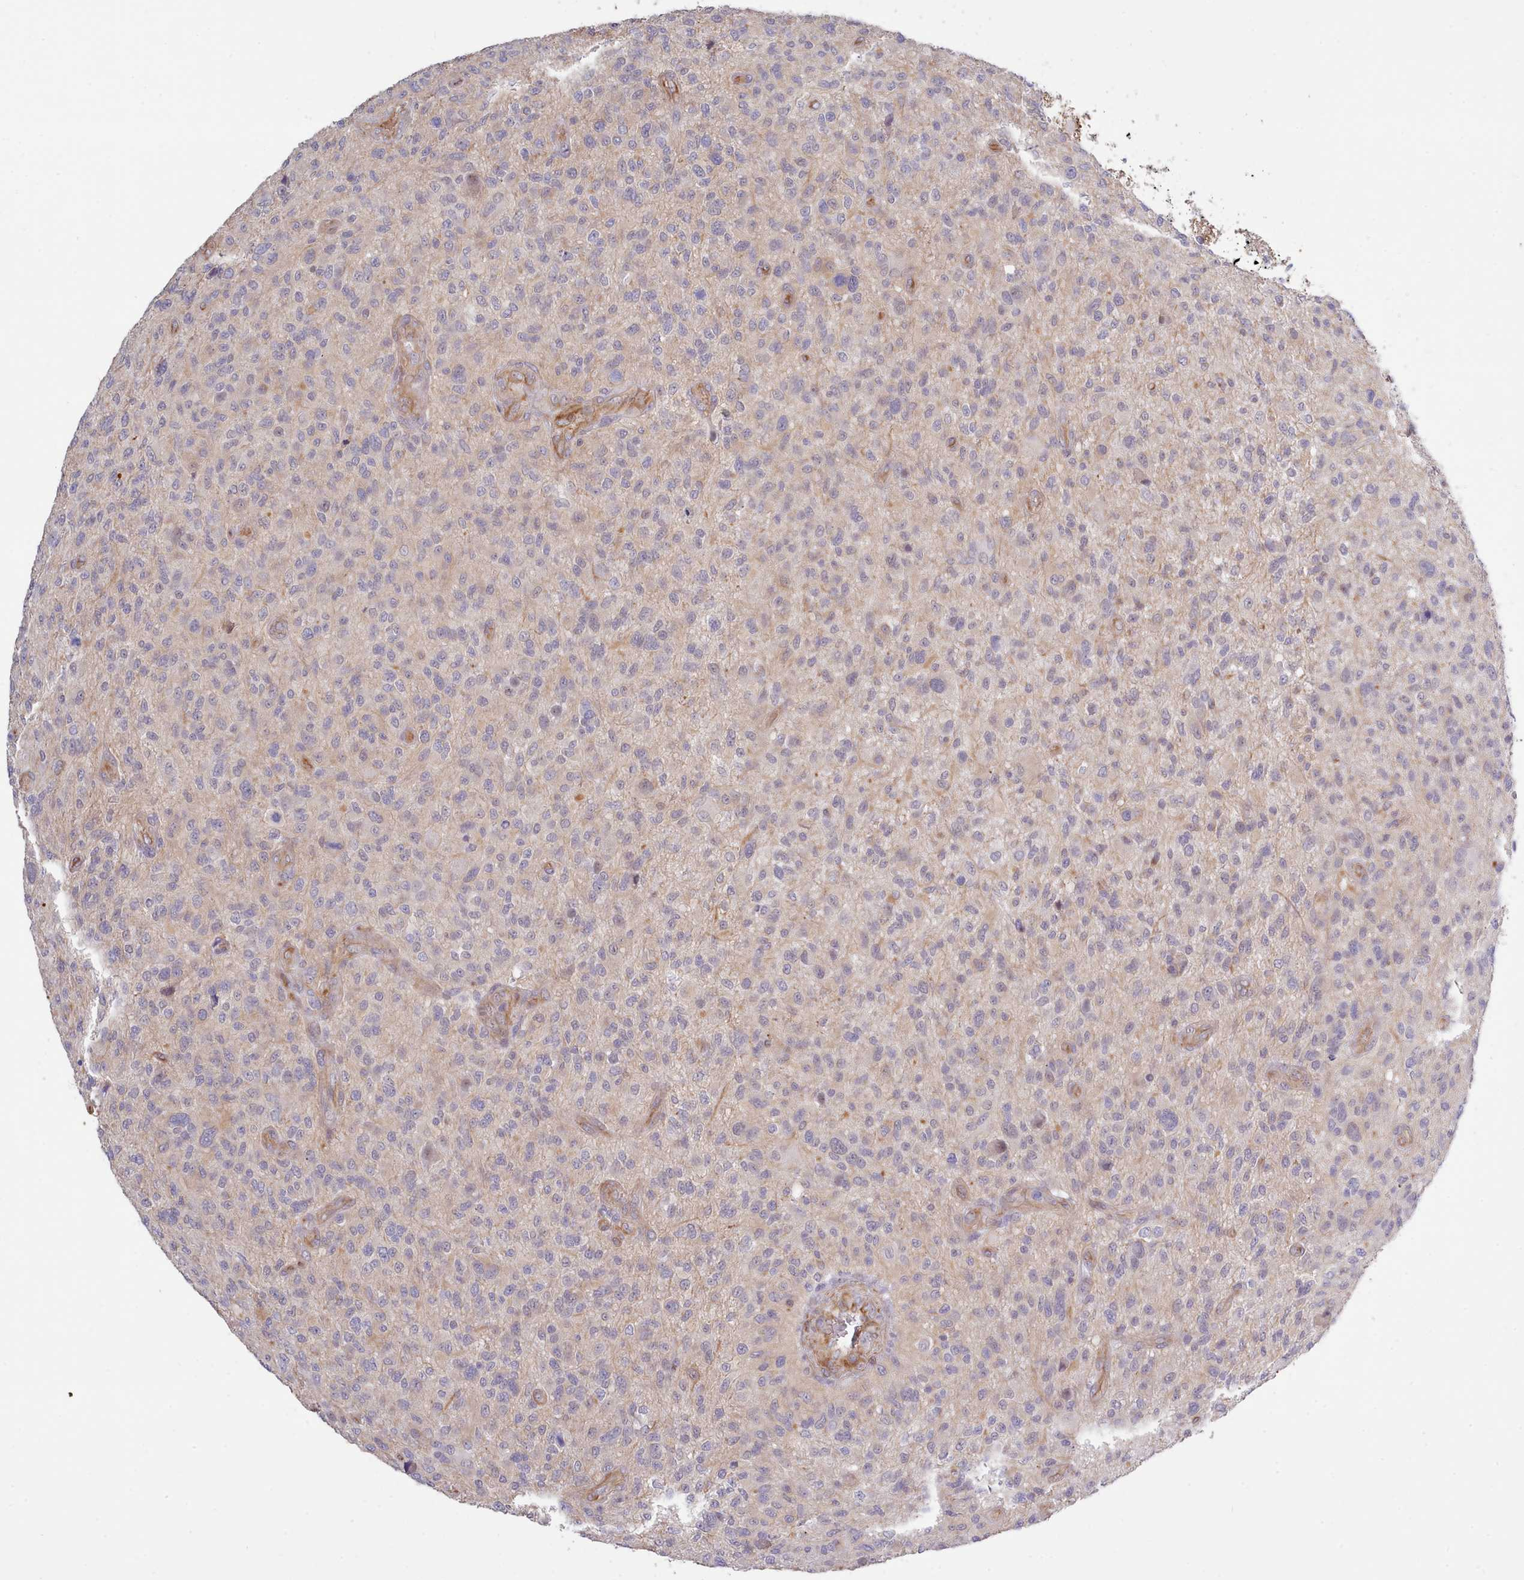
{"staining": {"intensity": "negative", "quantity": "none", "location": "none"}, "tissue": "glioma", "cell_type": "Tumor cells", "image_type": "cancer", "snomed": [{"axis": "morphology", "description": "Glioma, malignant, High grade"}, {"axis": "topography", "description": "Brain"}], "caption": "Malignant high-grade glioma stained for a protein using immunohistochemistry reveals no expression tumor cells.", "gene": "ZC3H13", "patient": {"sex": "male", "age": 47}}